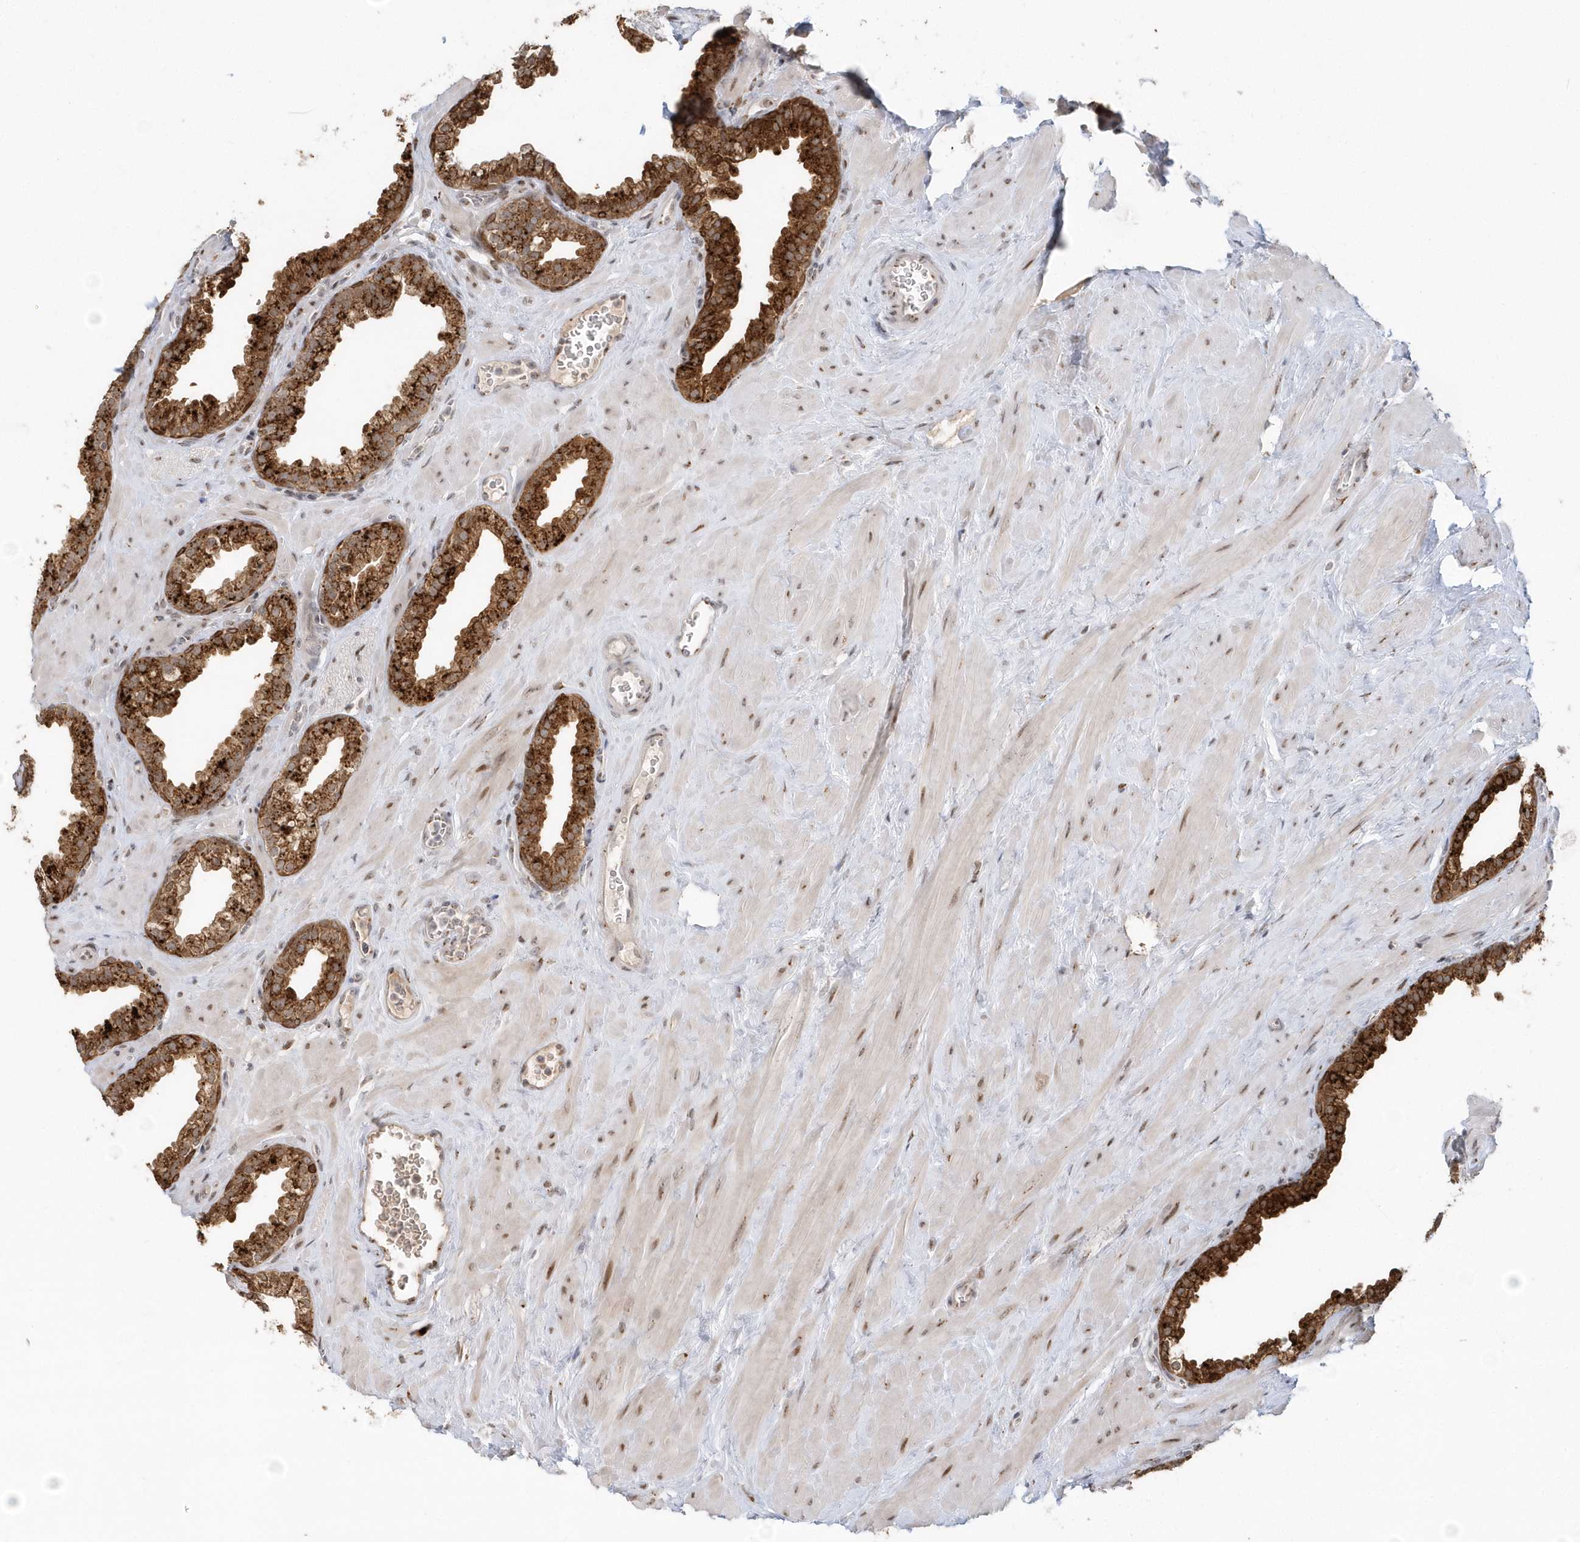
{"staining": {"intensity": "strong", "quantity": ">75%", "location": "cytoplasmic/membranous"}, "tissue": "prostate", "cell_type": "Glandular cells", "image_type": "normal", "snomed": [{"axis": "morphology", "description": "Normal tissue, NOS"}, {"axis": "morphology", "description": "Urothelial carcinoma, Low grade"}, {"axis": "topography", "description": "Urinary bladder"}, {"axis": "topography", "description": "Prostate"}], "caption": "This is a histology image of immunohistochemistry (IHC) staining of normal prostate, which shows strong expression in the cytoplasmic/membranous of glandular cells.", "gene": "DHFR", "patient": {"sex": "male", "age": 60}}